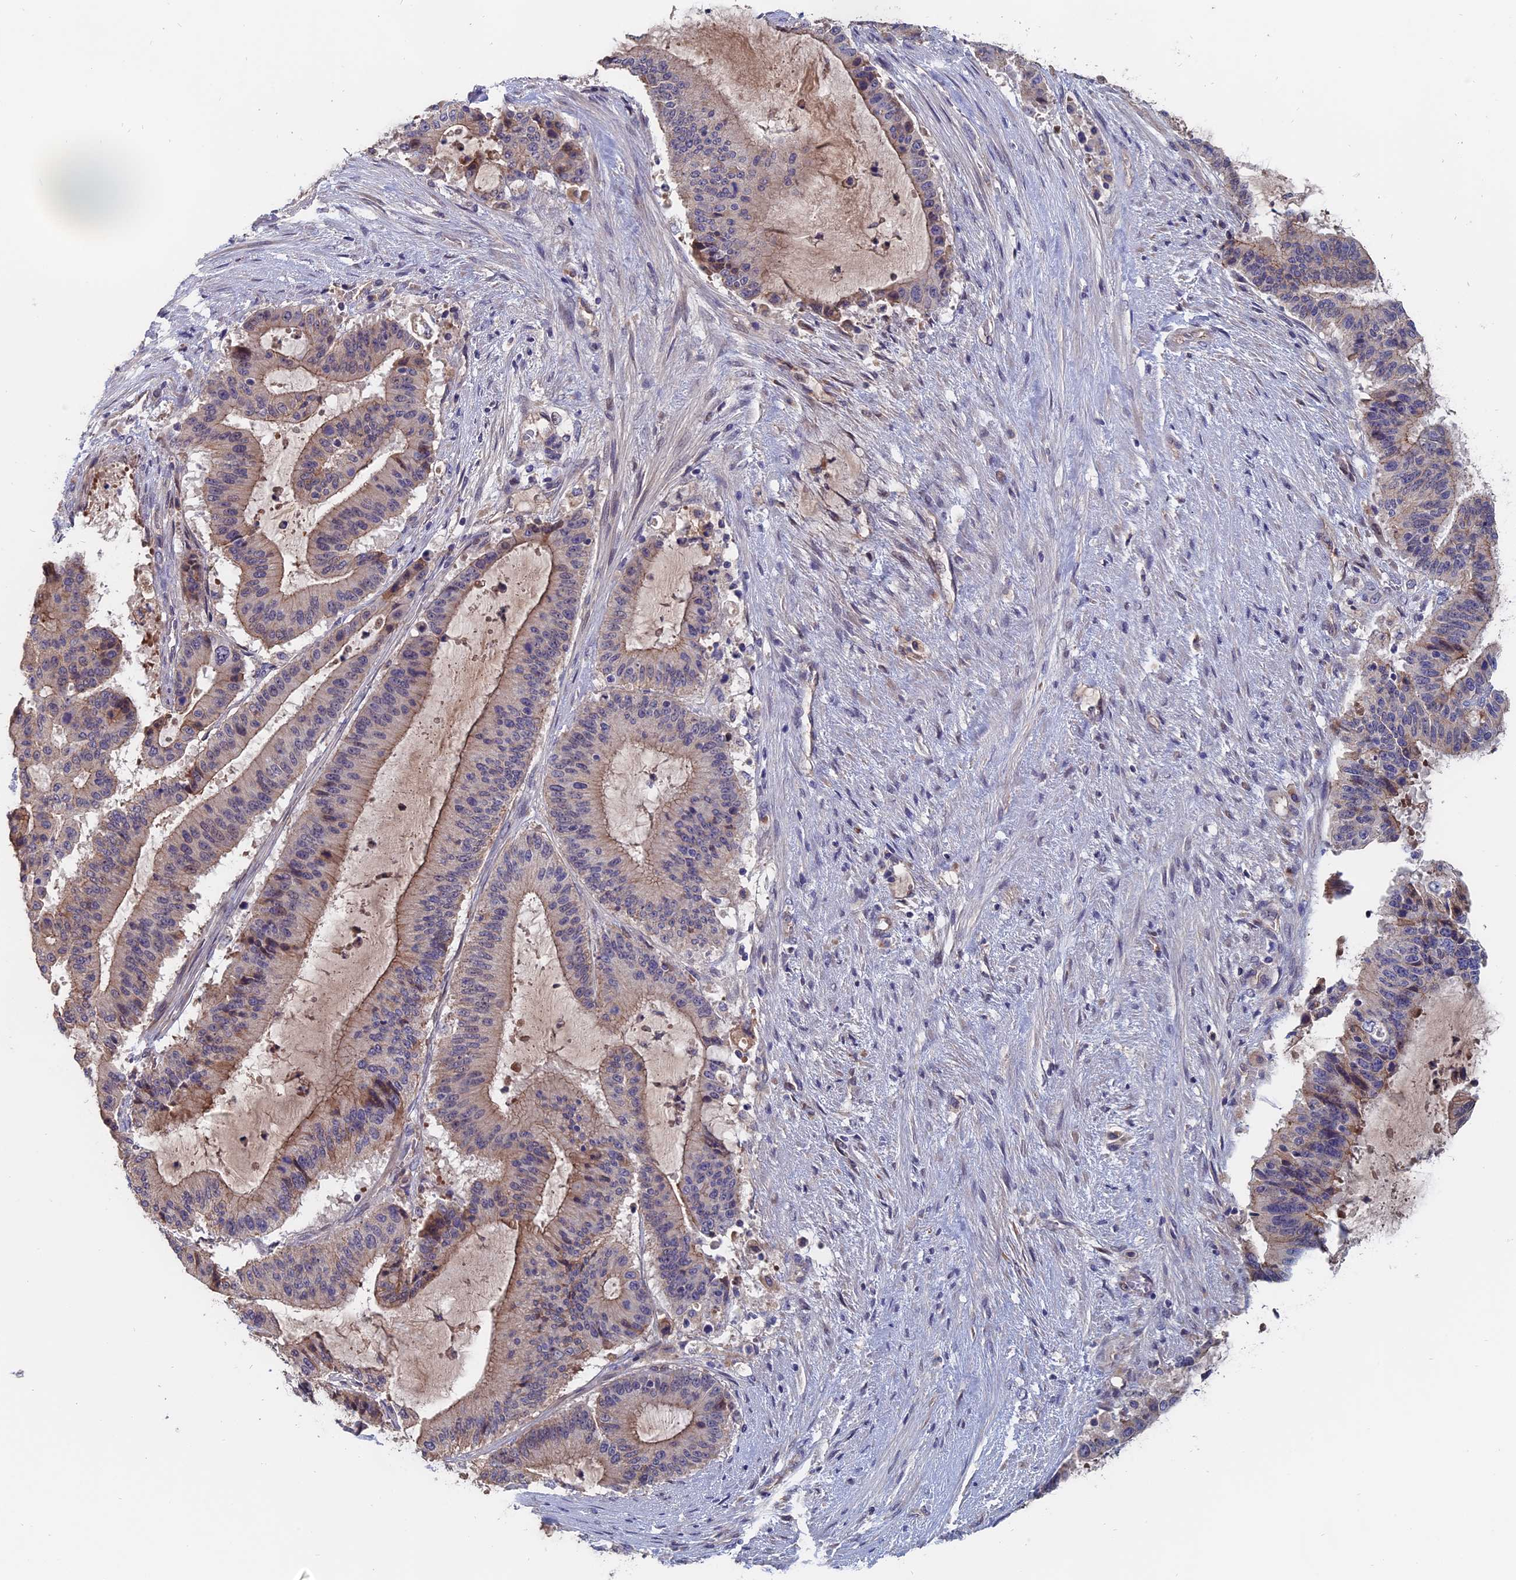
{"staining": {"intensity": "weak", "quantity": "25%-75%", "location": "cytoplasmic/membranous"}, "tissue": "liver cancer", "cell_type": "Tumor cells", "image_type": "cancer", "snomed": [{"axis": "morphology", "description": "Normal tissue, NOS"}, {"axis": "morphology", "description": "Cholangiocarcinoma"}, {"axis": "topography", "description": "Liver"}, {"axis": "topography", "description": "Peripheral nerve tissue"}], "caption": "Brown immunohistochemical staining in human liver cholangiocarcinoma demonstrates weak cytoplasmic/membranous expression in about 25%-75% of tumor cells.", "gene": "SLC33A1", "patient": {"sex": "female", "age": 73}}